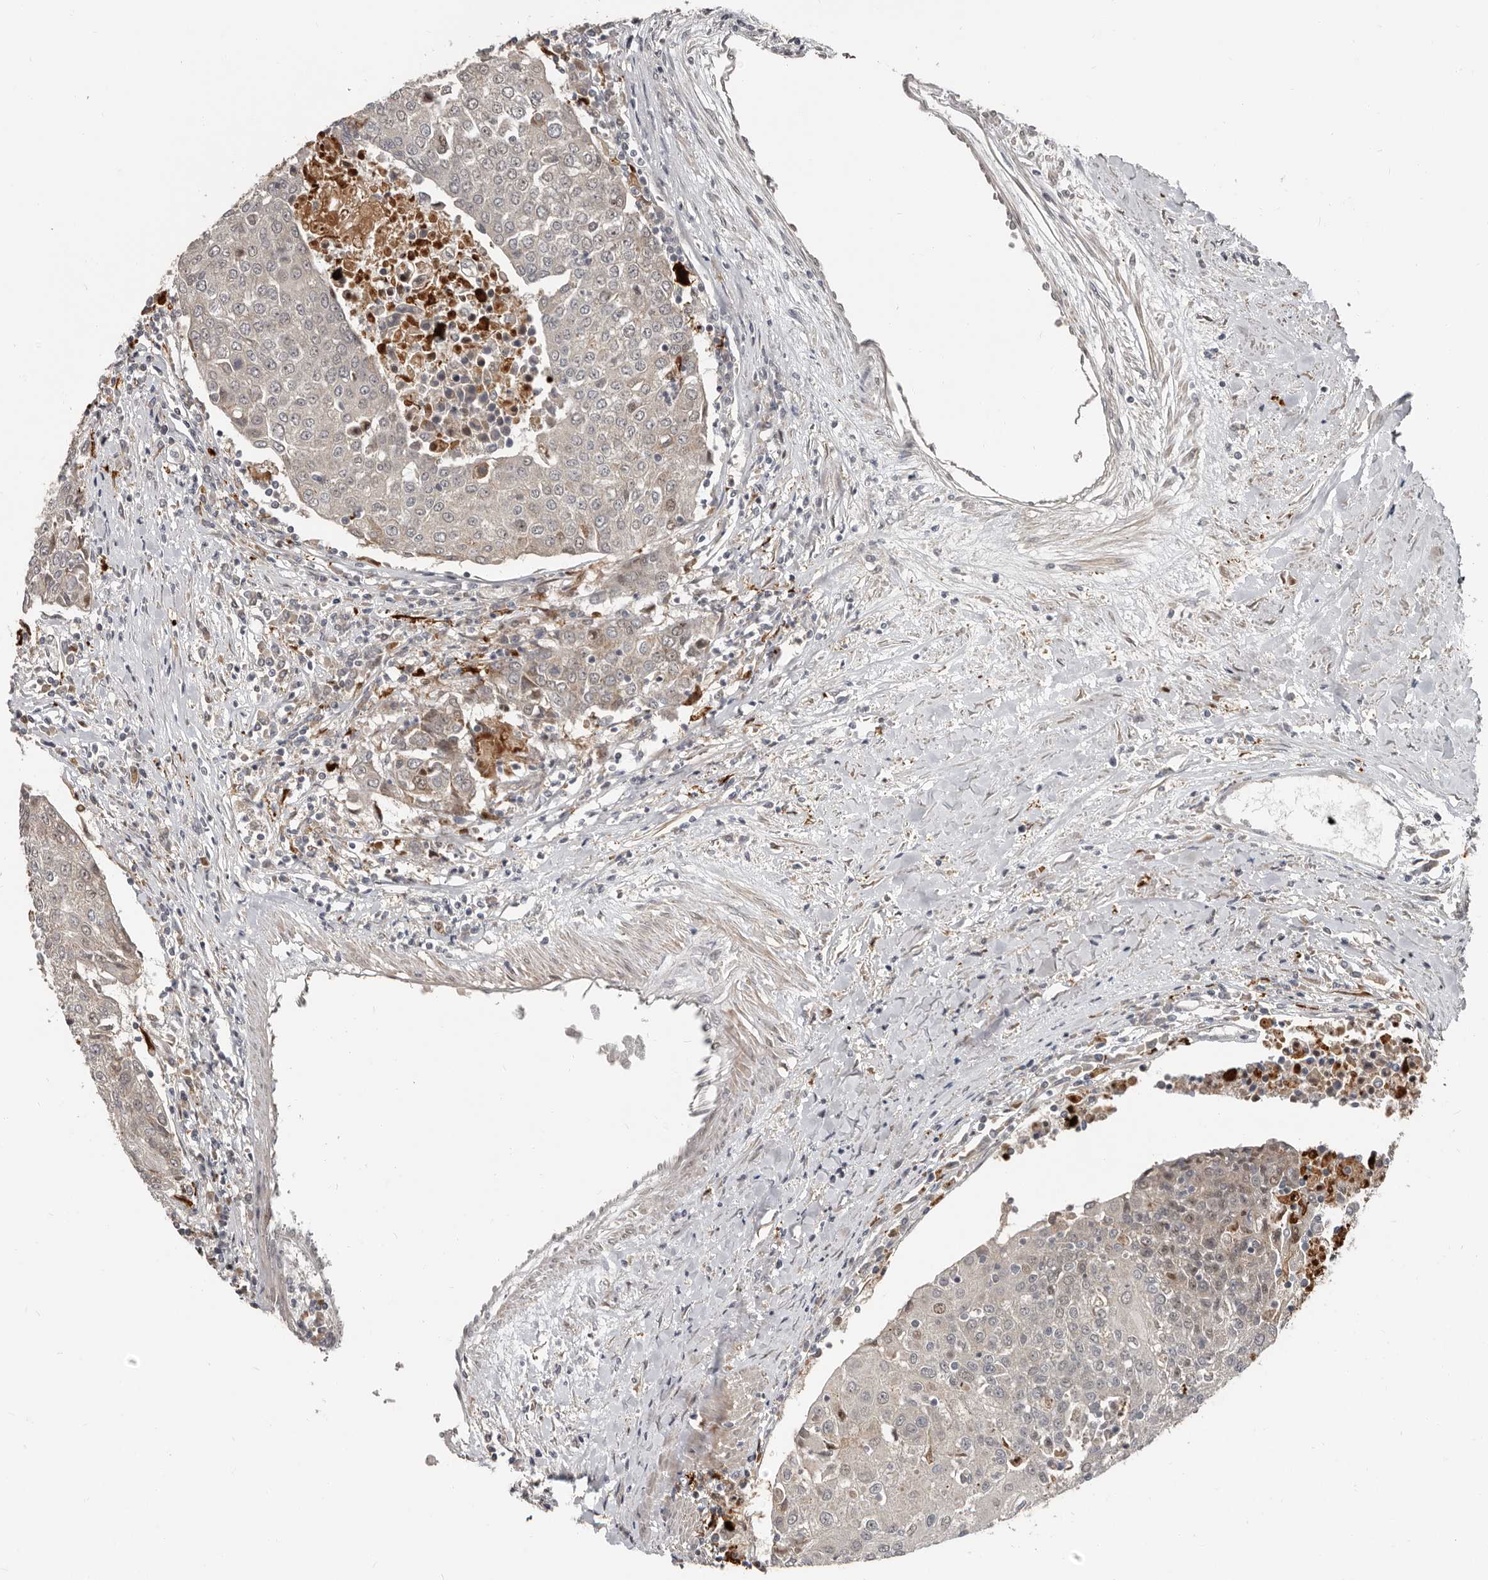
{"staining": {"intensity": "negative", "quantity": "none", "location": "none"}, "tissue": "urothelial cancer", "cell_type": "Tumor cells", "image_type": "cancer", "snomed": [{"axis": "morphology", "description": "Urothelial carcinoma, High grade"}, {"axis": "topography", "description": "Urinary bladder"}], "caption": "Tumor cells show no significant protein positivity in urothelial cancer. (Stains: DAB (3,3'-diaminobenzidine) immunohistochemistry with hematoxylin counter stain, Microscopy: brightfield microscopy at high magnification).", "gene": "APOL6", "patient": {"sex": "female", "age": 85}}